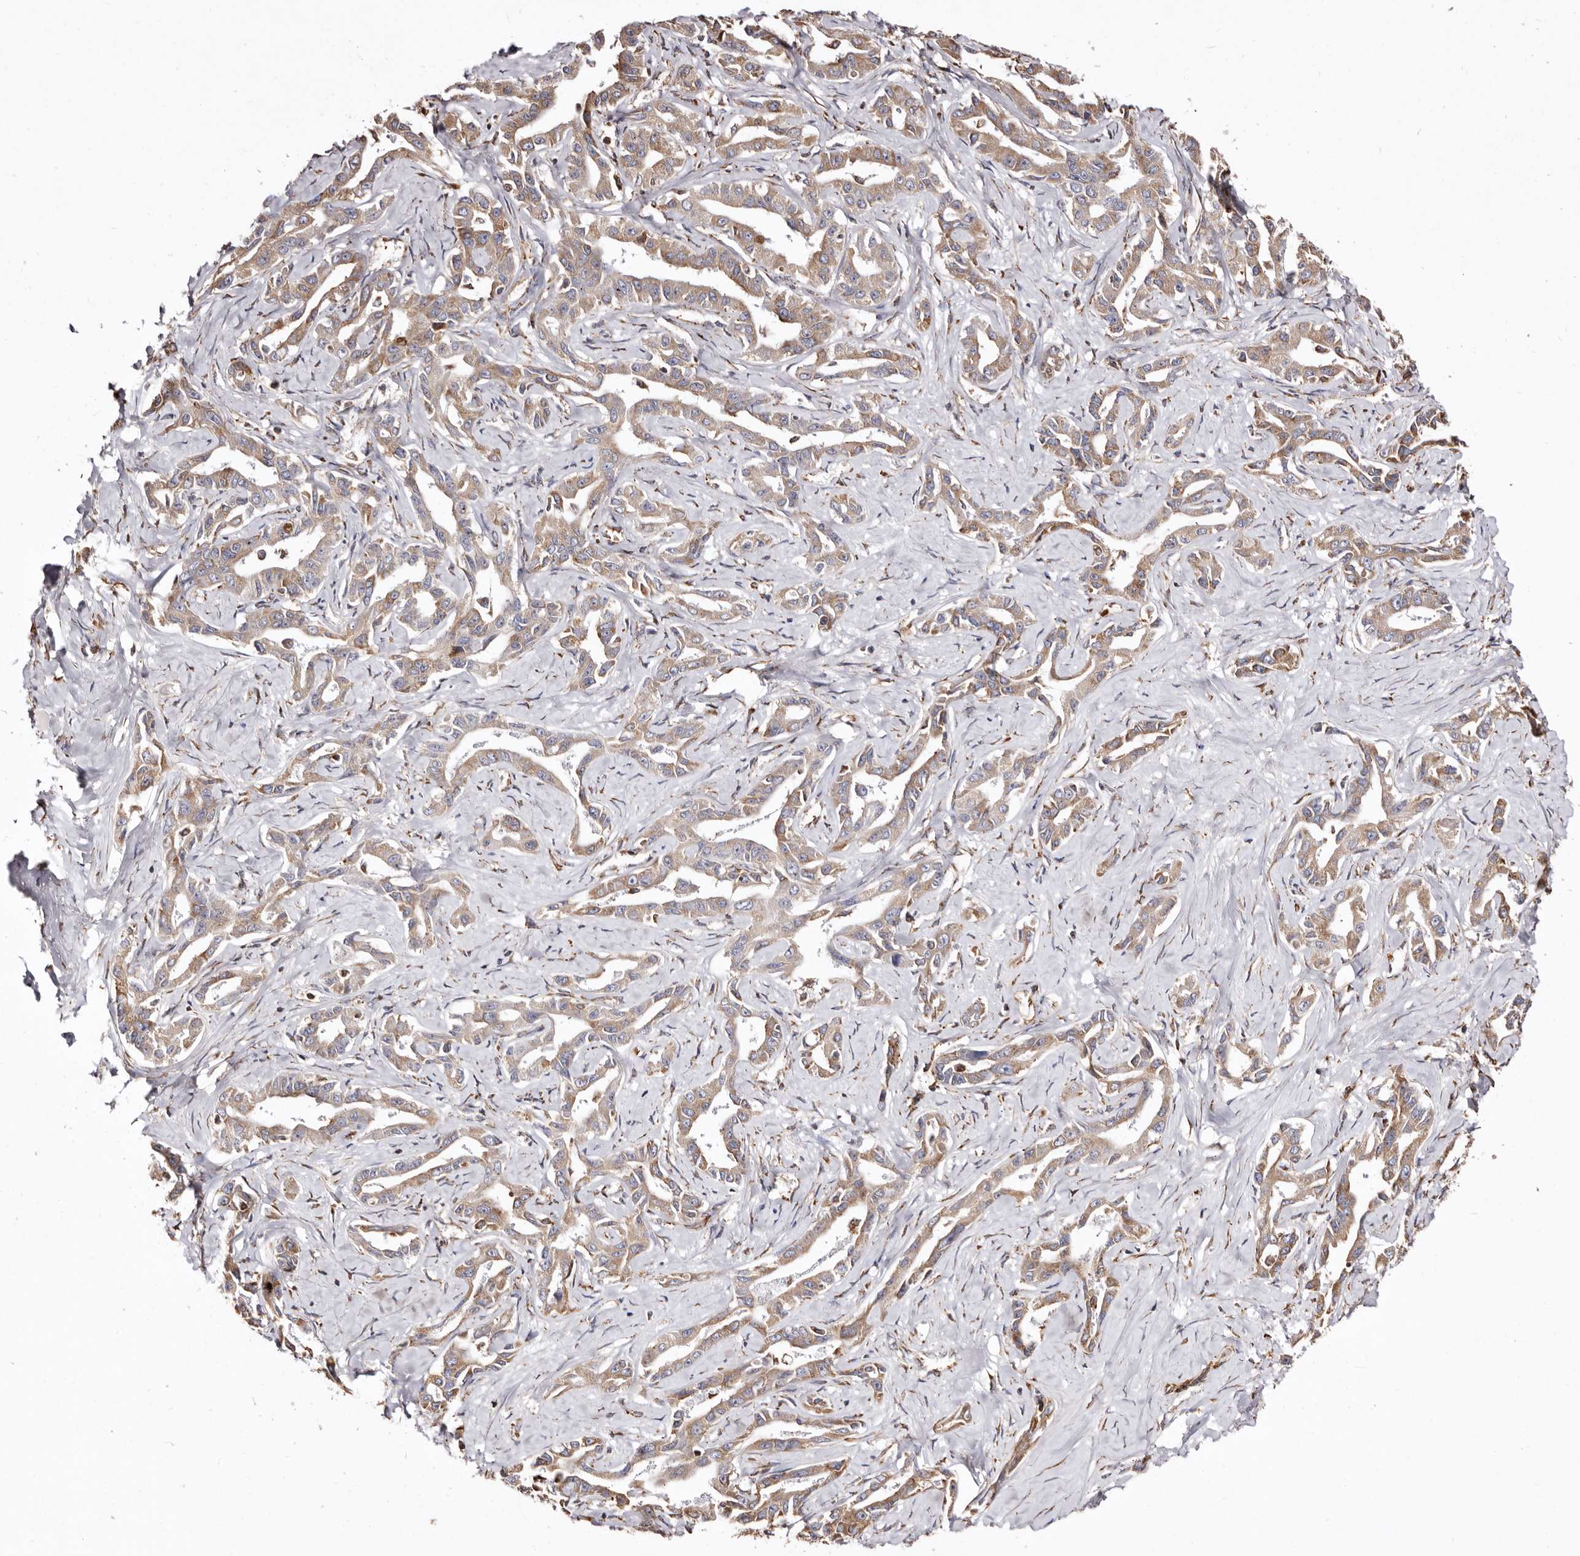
{"staining": {"intensity": "moderate", "quantity": ">75%", "location": "cytoplasmic/membranous"}, "tissue": "liver cancer", "cell_type": "Tumor cells", "image_type": "cancer", "snomed": [{"axis": "morphology", "description": "Cholangiocarcinoma"}, {"axis": "topography", "description": "Liver"}], "caption": "Liver cholangiocarcinoma tissue displays moderate cytoplasmic/membranous positivity in about >75% of tumor cells", "gene": "ACBD6", "patient": {"sex": "male", "age": 59}}